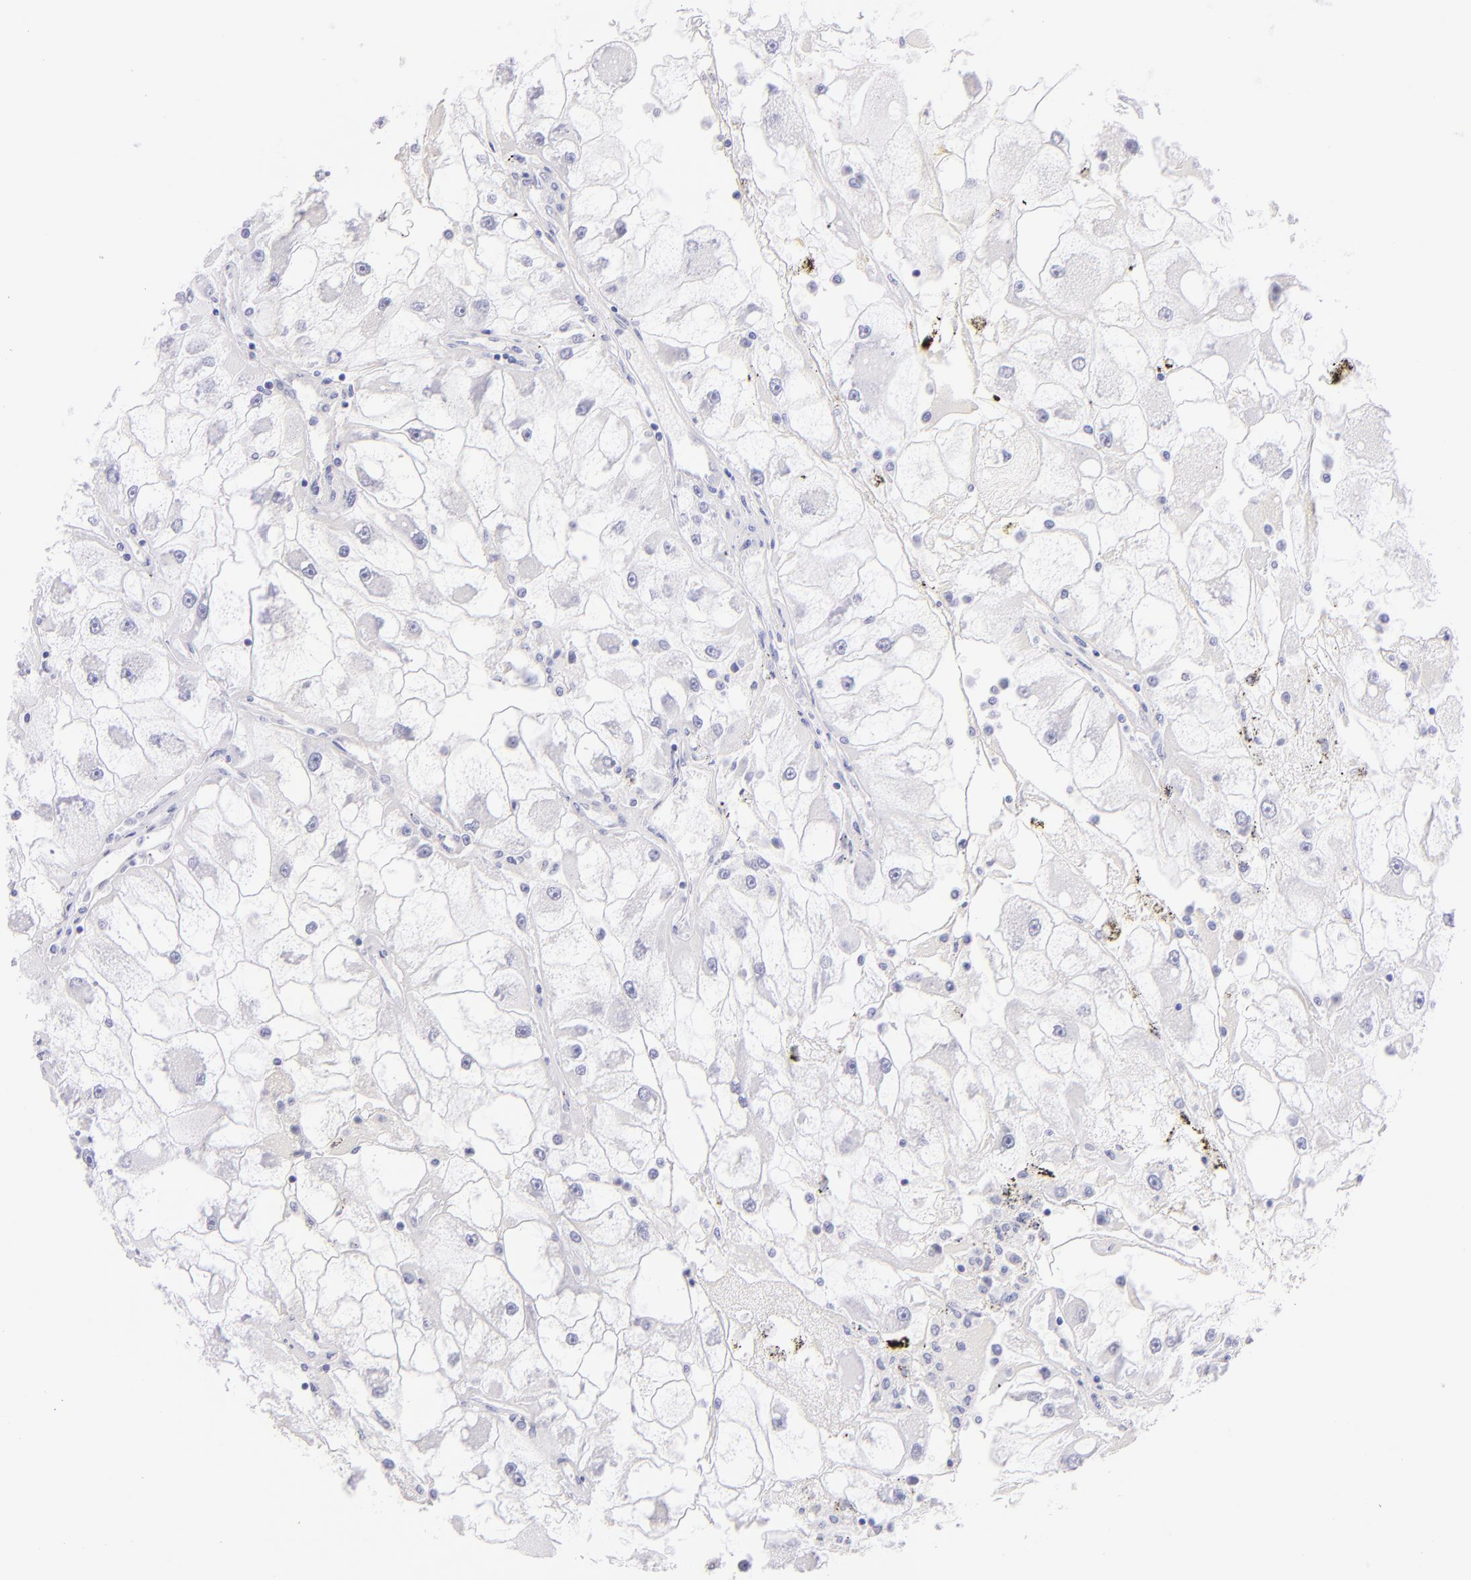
{"staining": {"intensity": "negative", "quantity": "none", "location": "none"}, "tissue": "renal cancer", "cell_type": "Tumor cells", "image_type": "cancer", "snomed": [{"axis": "morphology", "description": "Adenocarcinoma, NOS"}, {"axis": "topography", "description": "Kidney"}], "caption": "The histopathology image shows no staining of tumor cells in renal cancer (adenocarcinoma).", "gene": "SDC1", "patient": {"sex": "female", "age": 73}}